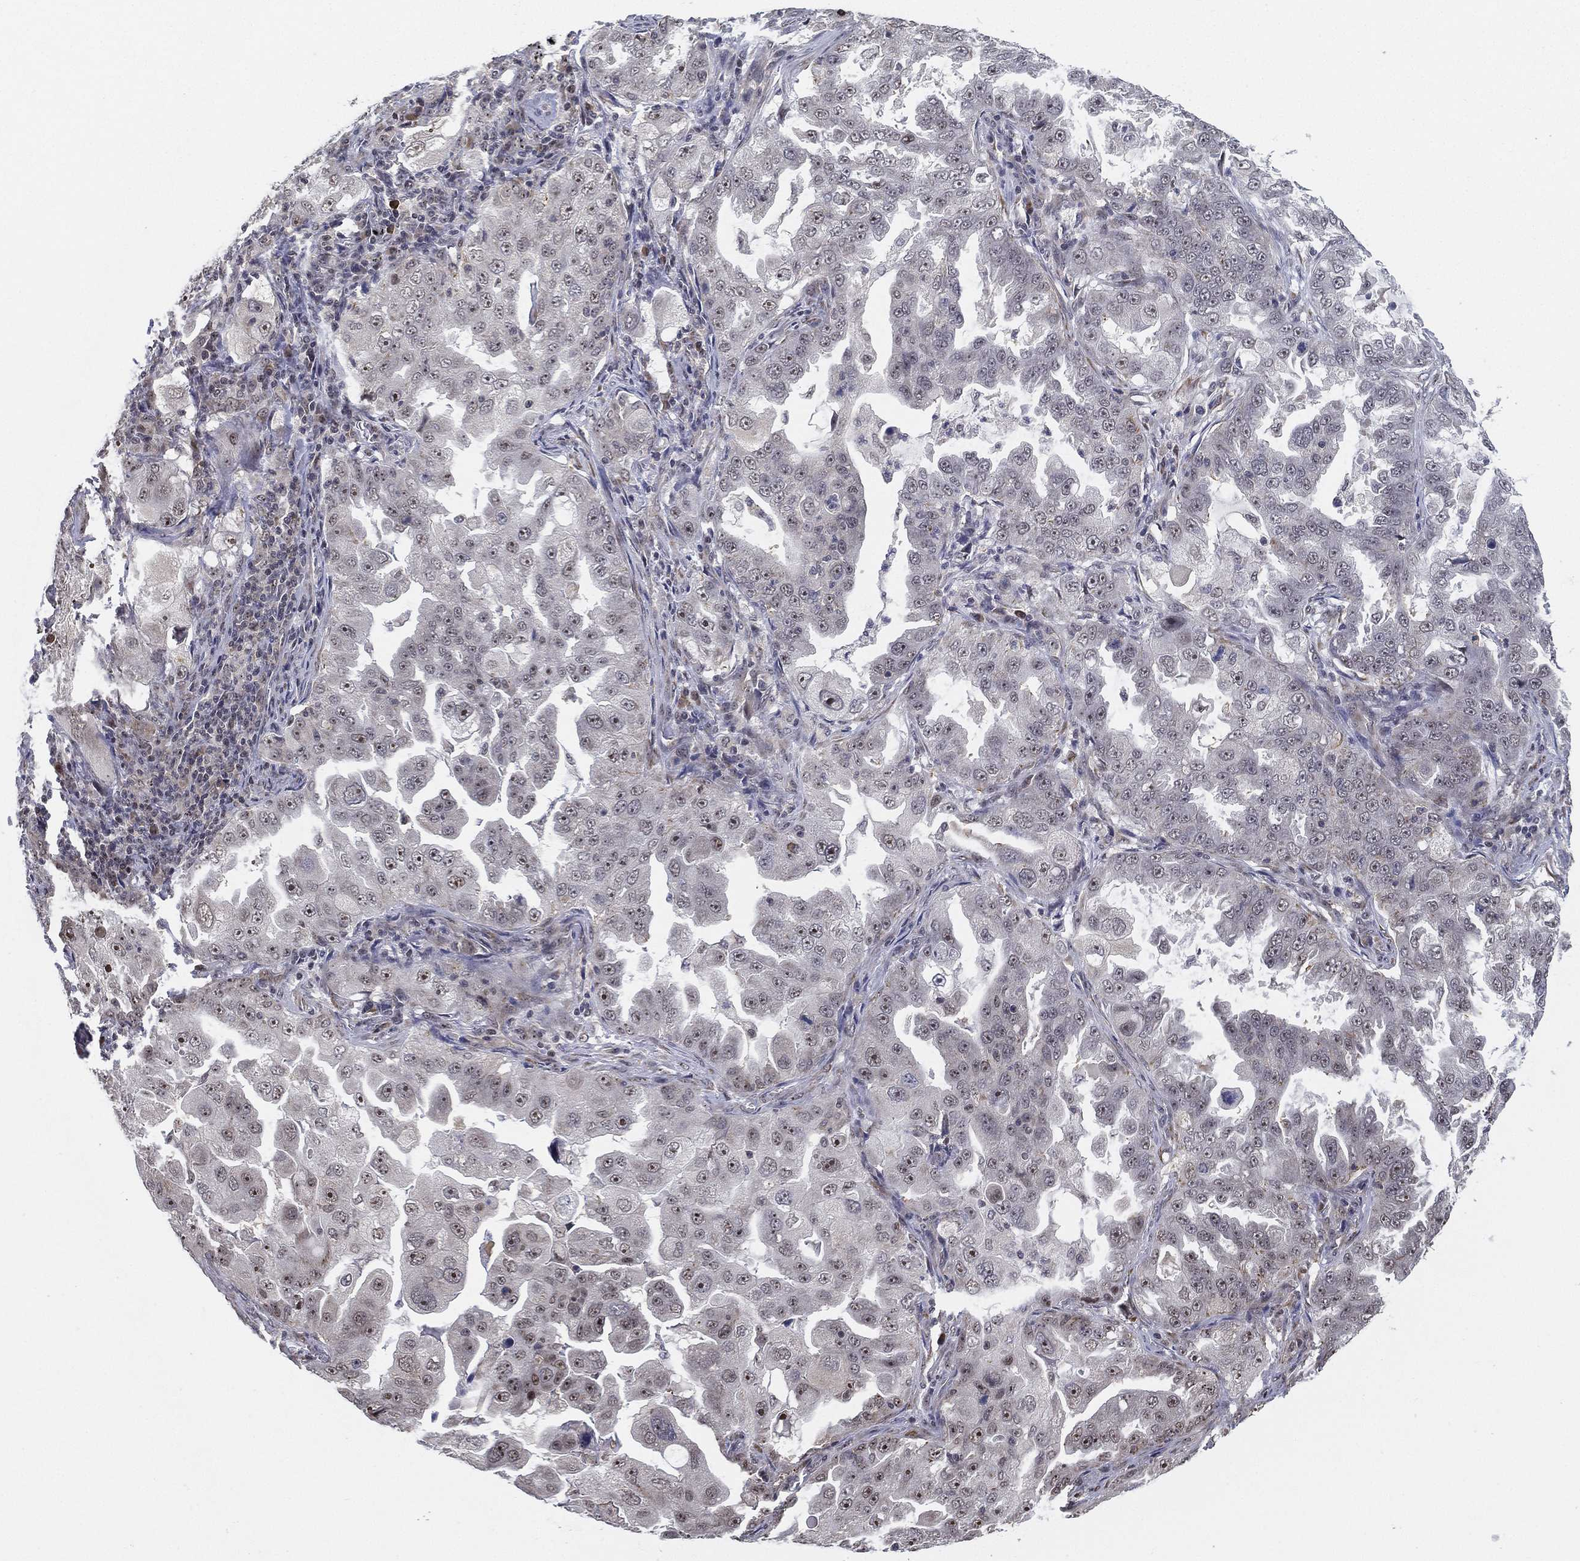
{"staining": {"intensity": "moderate", "quantity": "<25%", "location": "nuclear"}, "tissue": "lung cancer", "cell_type": "Tumor cells", "image_type": "cancer", "snomed": [{"axis": "morphology", "description": "Adenocarcinoma, NOS"}, {"axis": "topography", "description": "Lung"}], "caption": "Brown immunohistochemical staining in lung cancer (adenocarcinoma) shows moderate nuclear positivity in about <25% of tumor cells.", "gene": "PPP1R16B", "patient": {"sex": "female", "age": 61}}